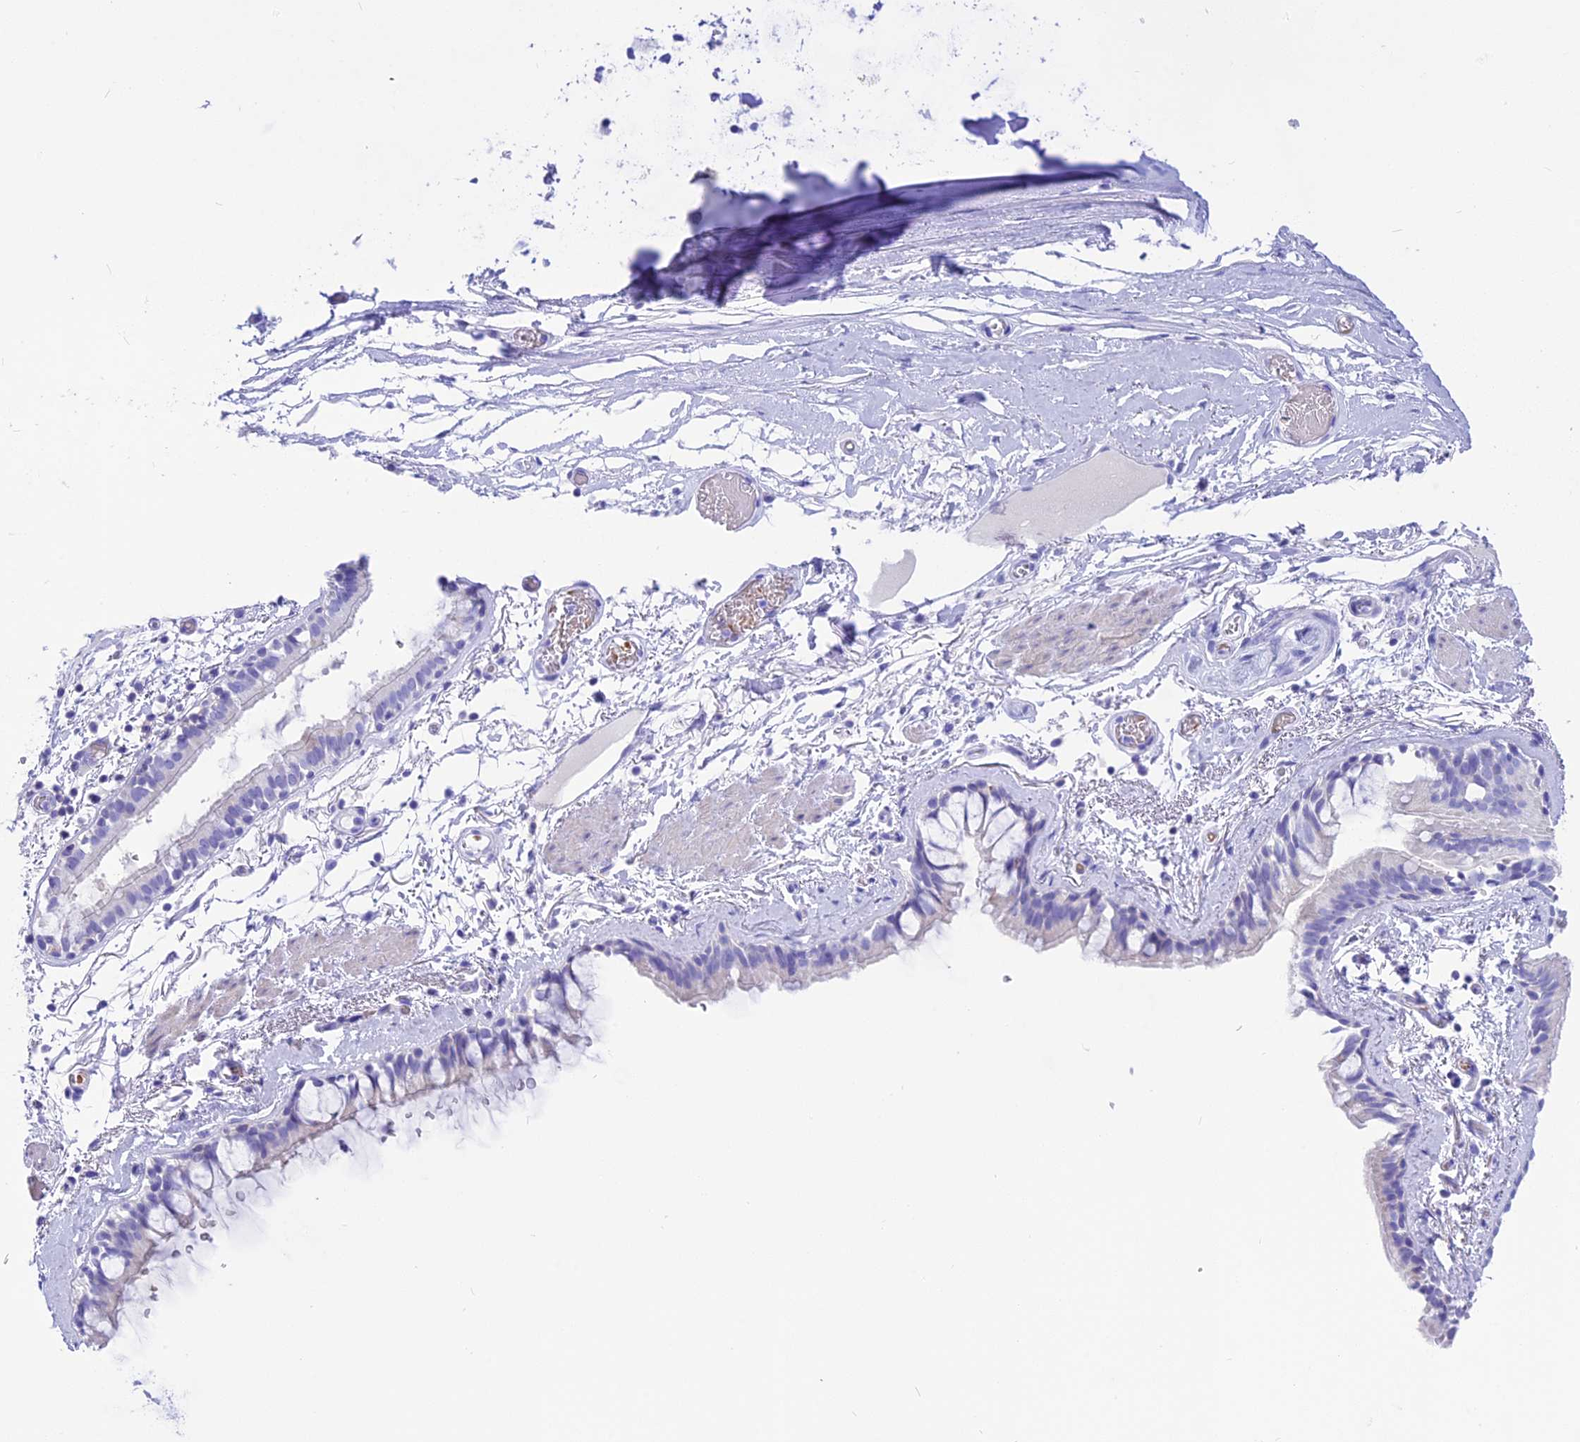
{"staining": {"intensity": "negative", "quantity": "none", "location": "none"}, "tissue": "bronchus", "cell_type": "Respiratory epithelial cells", "image_type": "normal", "snomed": [{"axis": "morphology", "description": "Normal tissue, NOS"}, {"axis": "topography", "description": "Cartilage tissue"}], "caption": "The histopathology image reveals no significant positivity in respiratory epithelial cells of bronchus.", "gene": "GLYATL1B", "patient": {"sex": "male", "age": 63}}